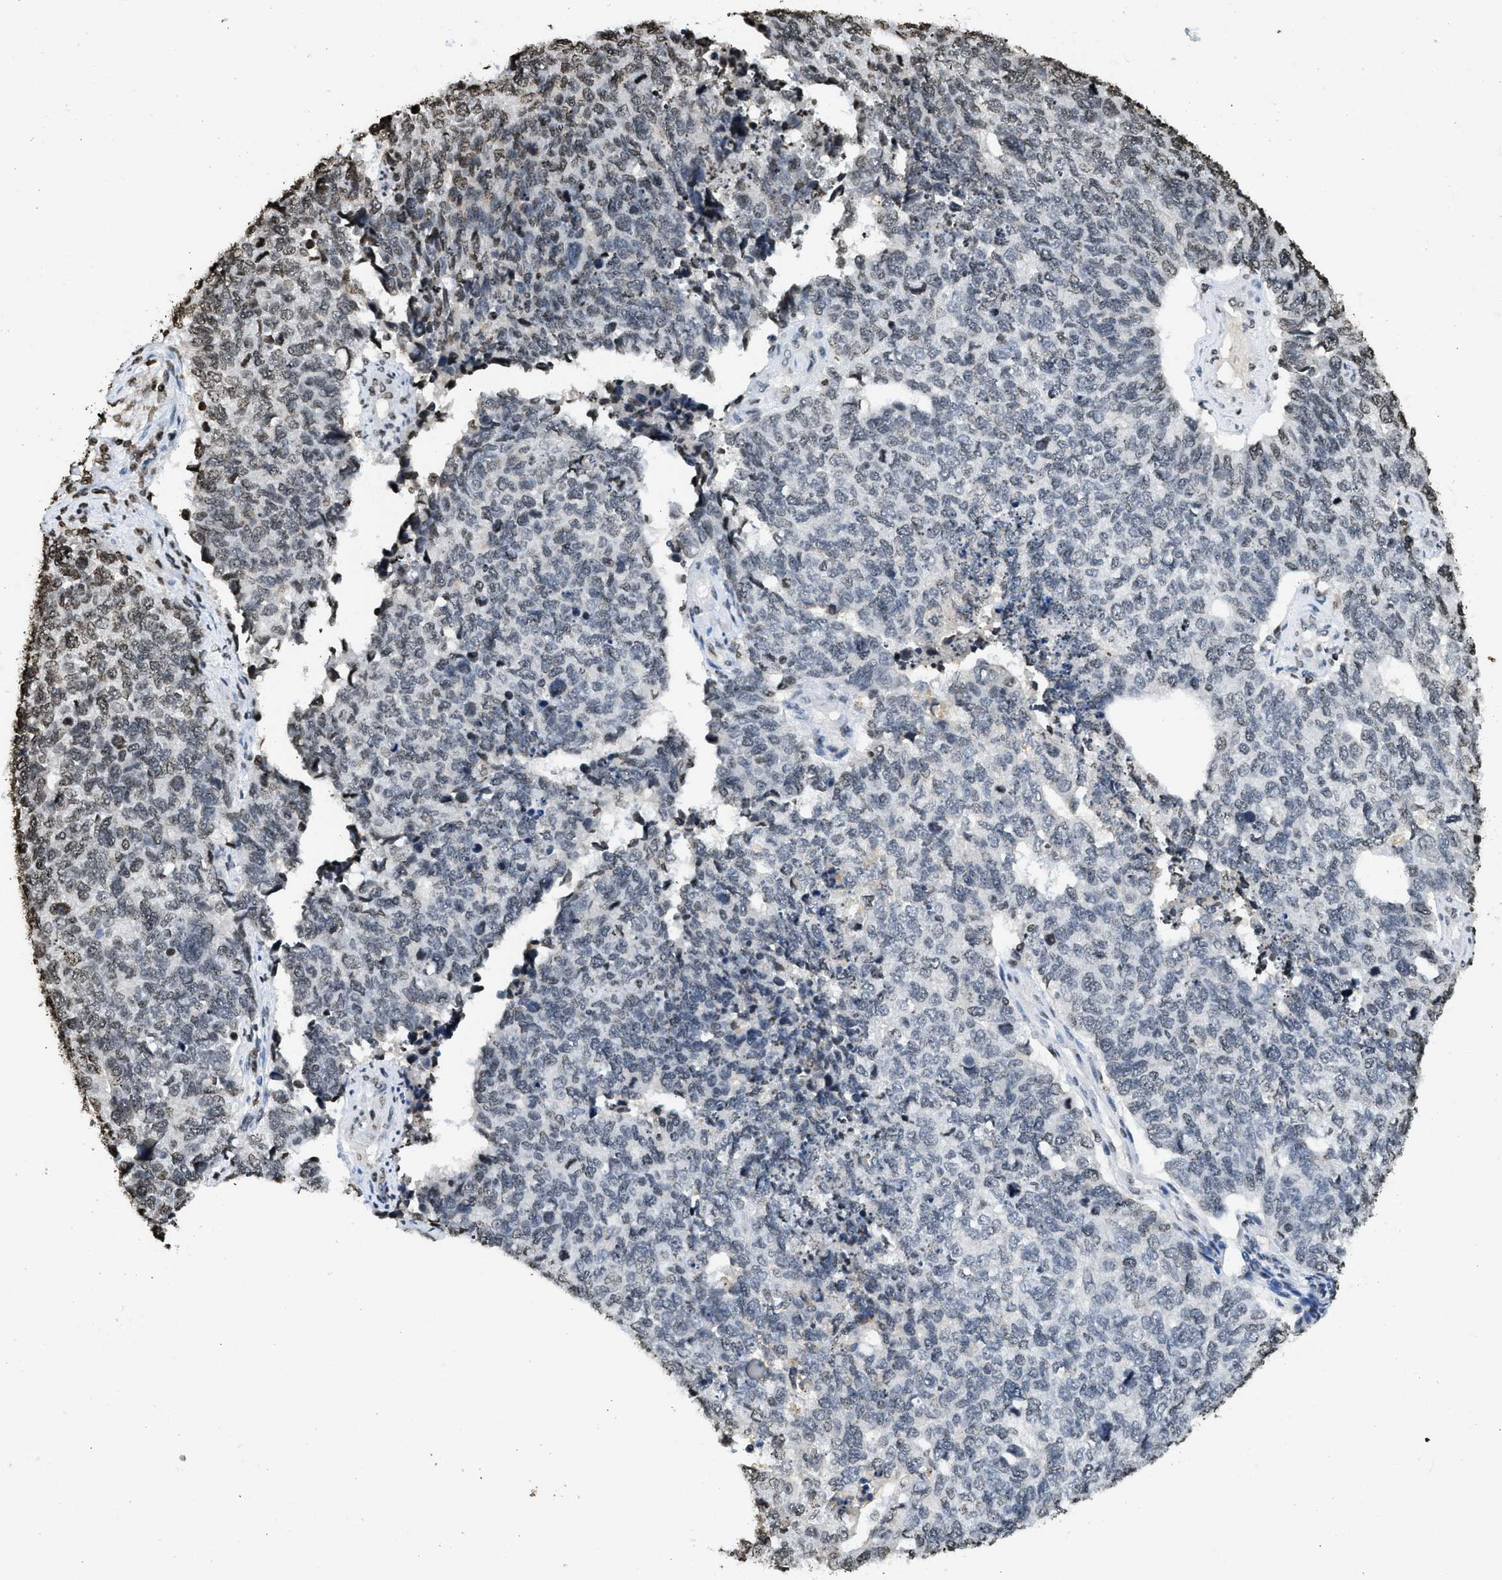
{"staining": {"intensity": "weak", "quantity": "<25%", "location": "nuclear"}, "tissue": "cervical cancer", "cell_type": "Tumor cells", "image_type": "cancer", "snomed": [{"axis": "morphology", "description": "Squamous cell carcinoma, NOS"}, {"axis": "topography", "description": "Cervix"}], "caption": "There is no significant positivity in tumor cells of cervical cancer (squamous cell carcinoma).", "gene": "RRAGC", "patient": {"sex": "female", "age": 63}}